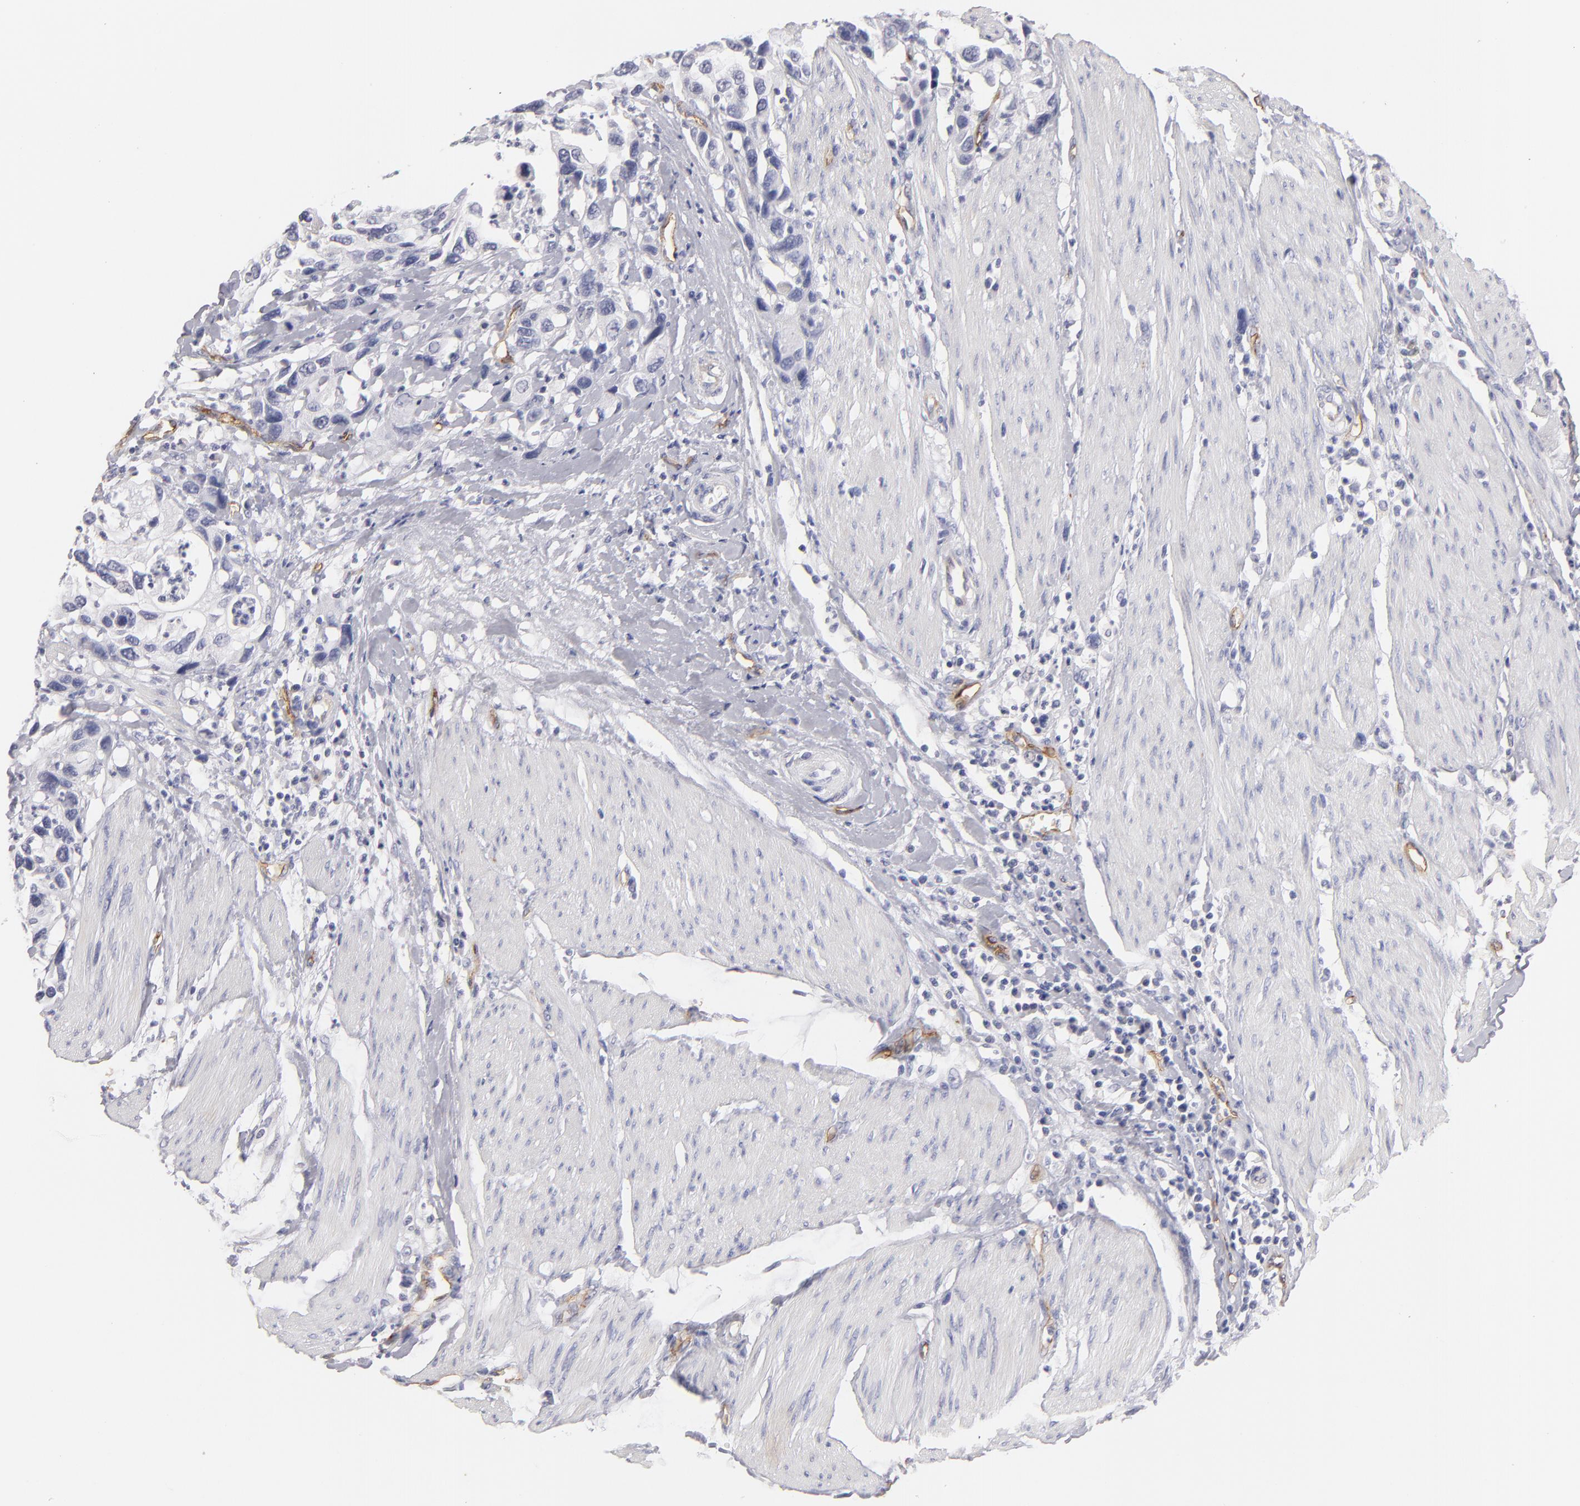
{"staining": {"intensity": "negative", "quantity": "none", "location": "none"}, "tissue": "urothelial cancer", "cell_type": "Tumor cells", "image_type": "cancer", "snomed": [{"axis": "morphology", "description": "Urothelial carcinoma, High grade"}, {"axis": "topography", "description": "Urinary bladder"}], "caption": "DAB immunohistochemical staining of urothelial cancer demonstrates no significant staining in tumor cells. (DAB immunohistochemistry (IHC) visualized using brightfield microscopy, high magnification).", "gene": "PLVAP", "patient": {"sex": "male", "age": 66}}